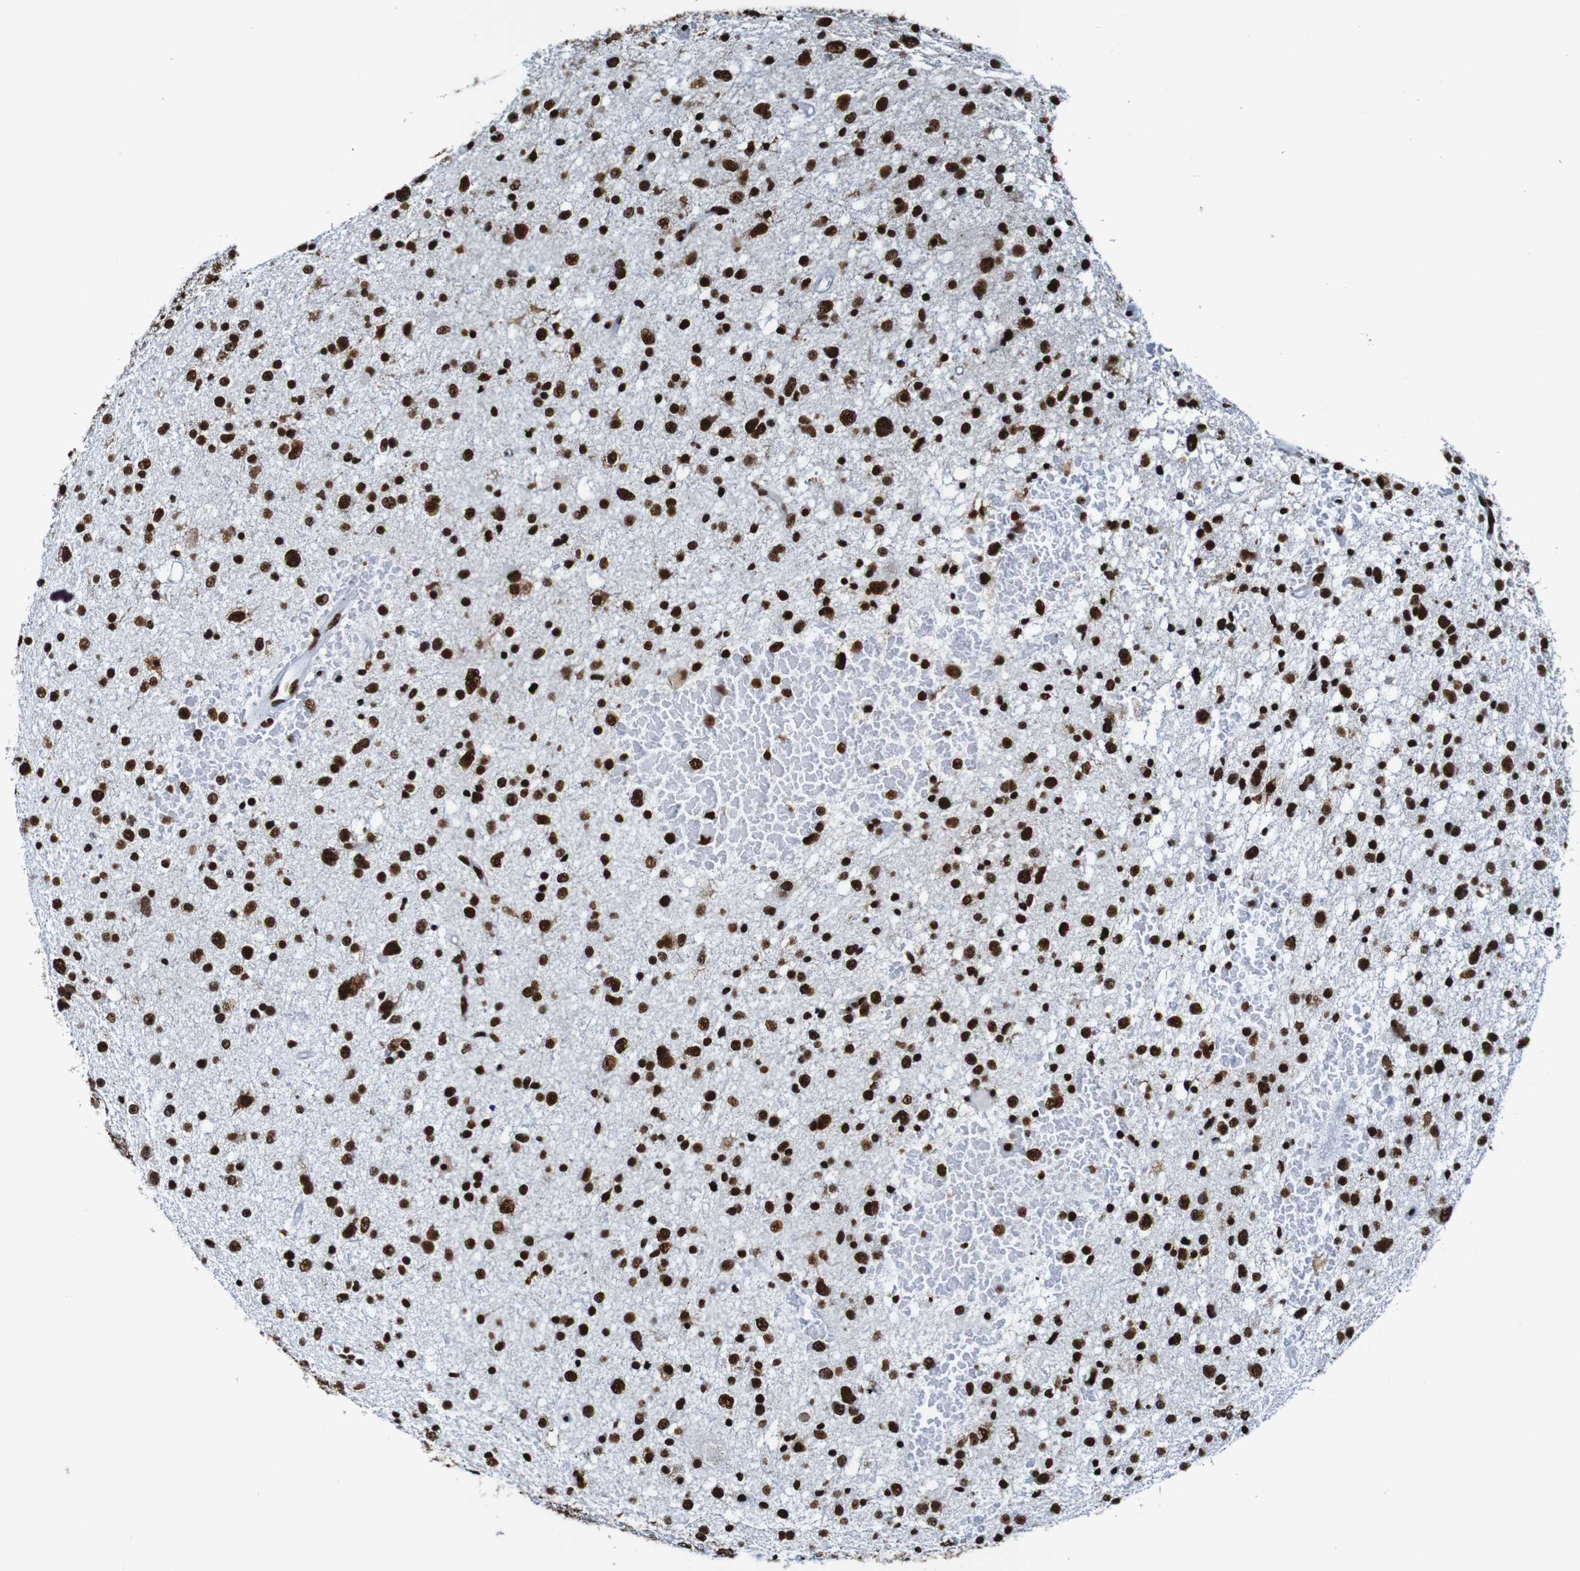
{"staining": {"intensity": "strong", "quantity": ">75%", "location": "nuclear"}, "tissue": "glioma", "cell_type": "Tumor cells", "image_type": "cancer", "snomed": [{"axis": "morphology", "description": "Glioma, malignant, Low grade"}, {"axis": "topography", "description": "Brain"}], "caption": "Immunohistochemical staining of human glioma demonstrates high levels of strong nuclear staining in about >75% of tumor cells.", "gene": "SRSF3", "patient": {"sex": "female", "age": 37}}